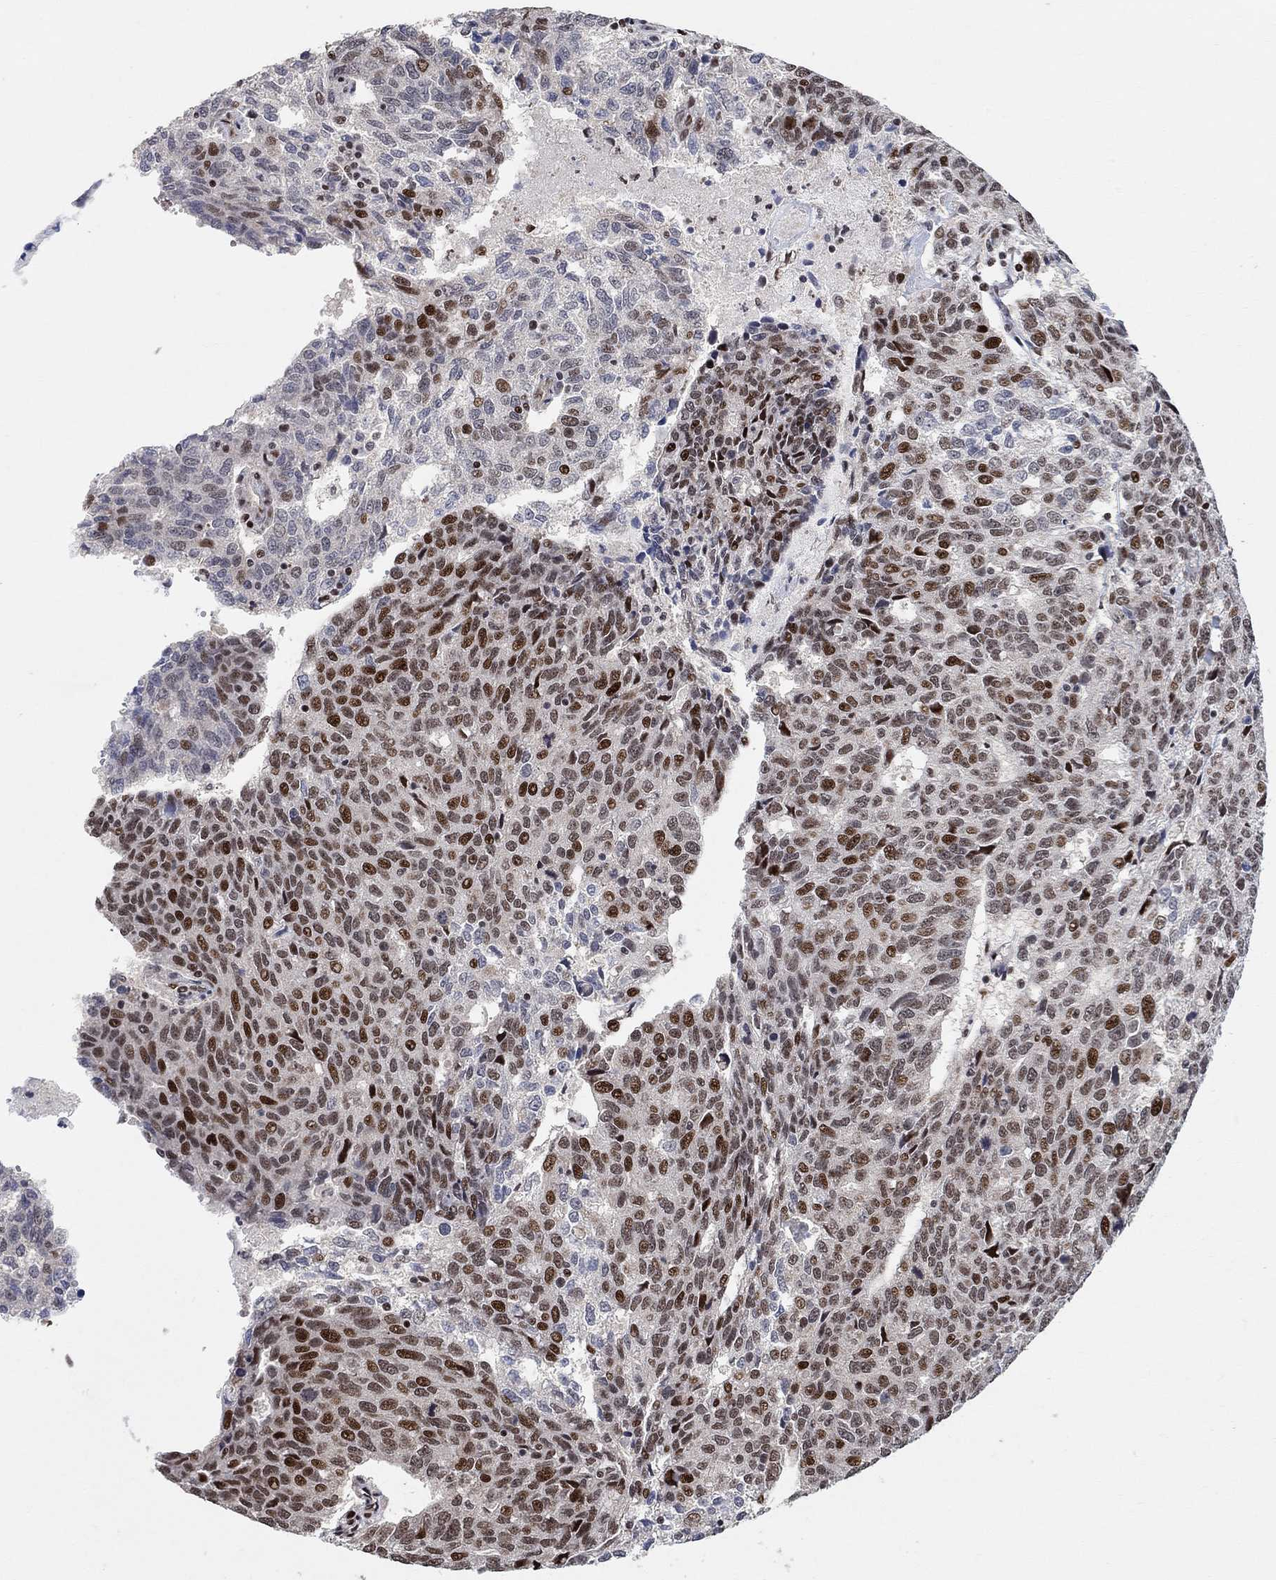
{"staining": {"intensity": "strong", "quantity": "25%-75%", "location": "nuclear"}, "tissue": "ovarian cancer", "cell_type": "Tumor cells", "image_type": "cancer", "snomed": [{"axis": "morphology", "description": "Cystadenocarcinoma, serous, NOS"}, {"axis": "topography", "description": "Ovary"}], "caption": "About 25%-75% of tumor cells in human ovarian cancer reveal strong nuclear protein staining as visualized by brown immunohistochemical staining.", "gene": "E4F1", "patient": {"sex": "female", "age": 71}}